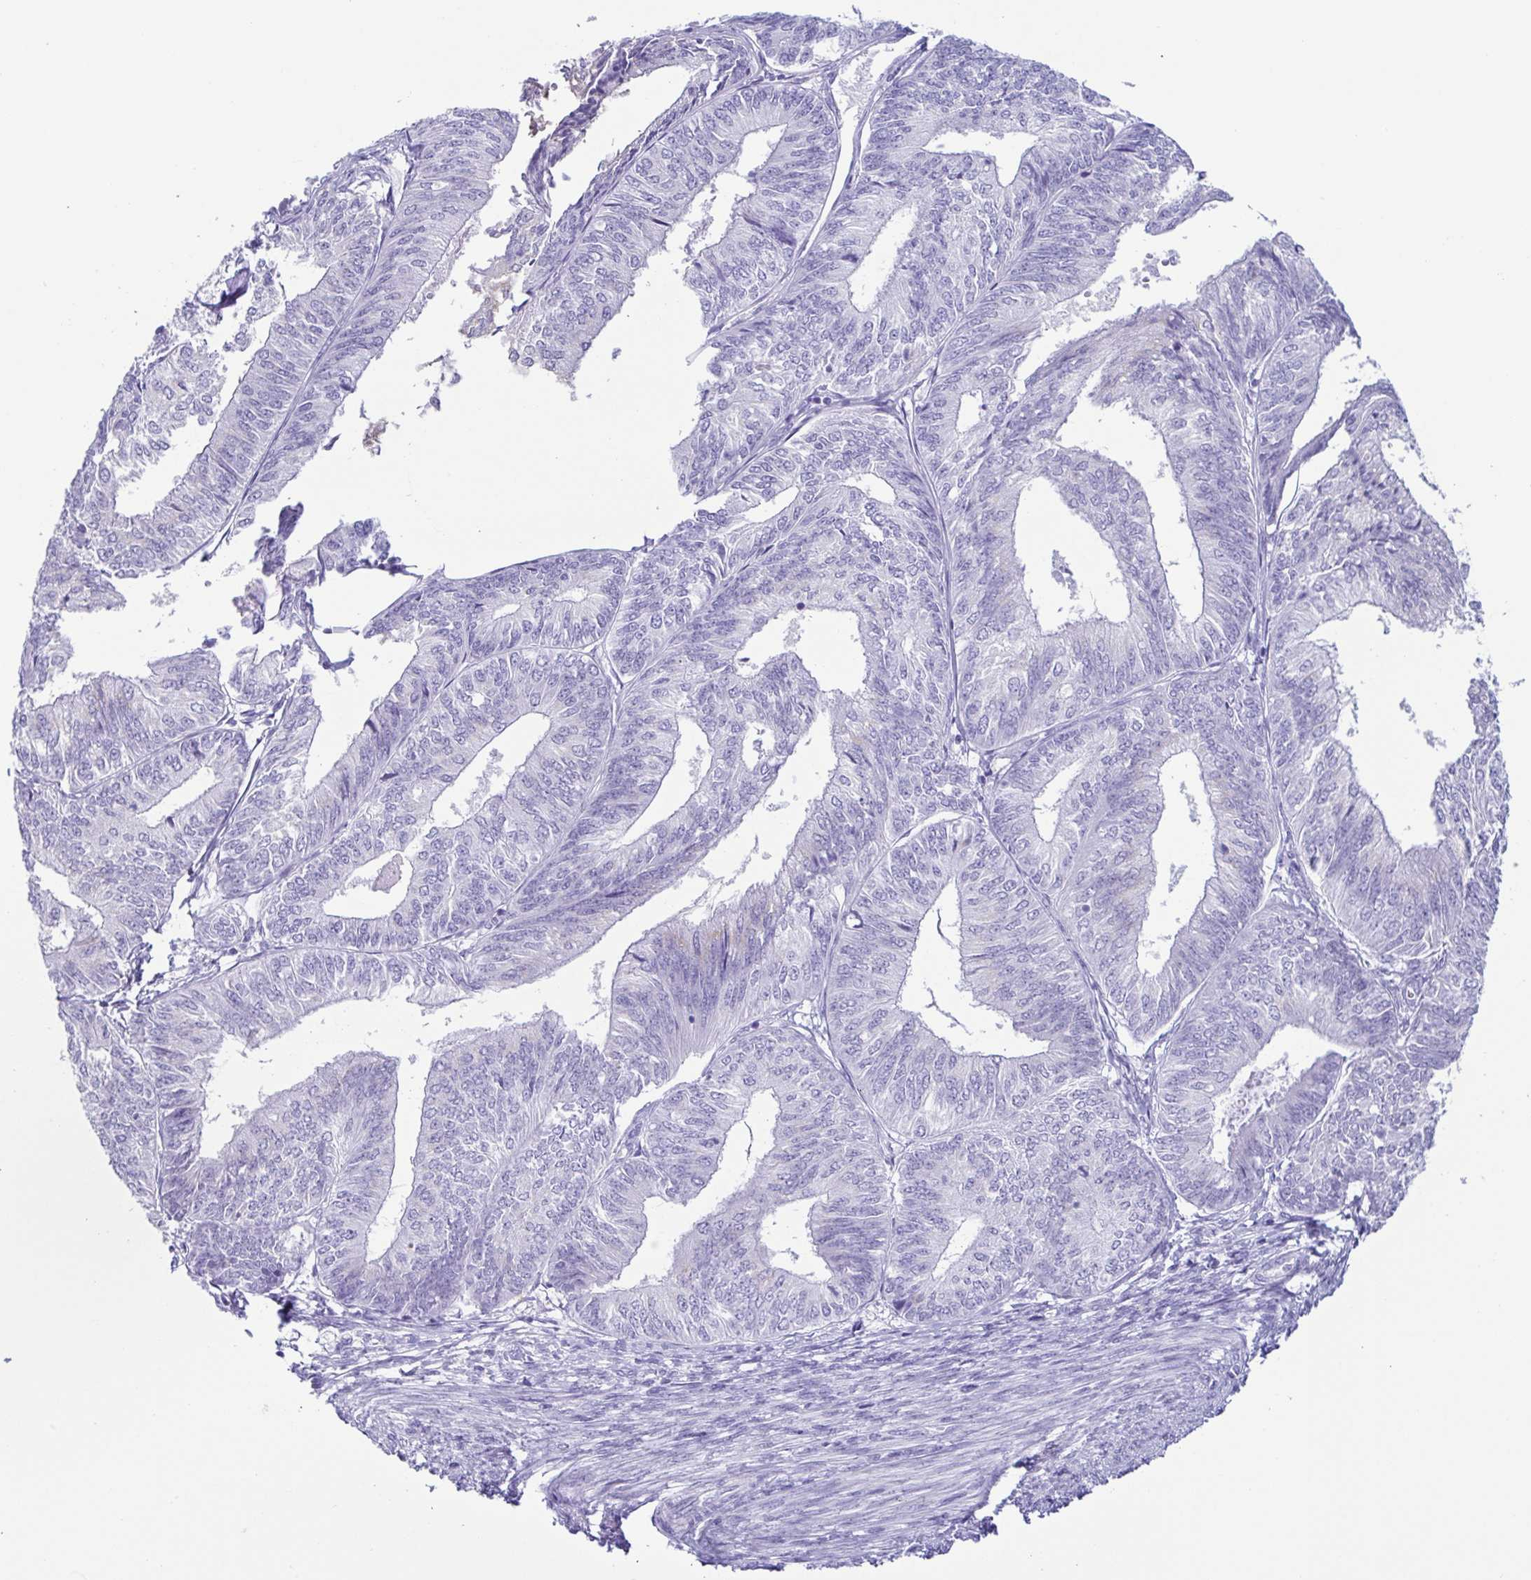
{"staining": {"intensity": "negative", "quantity": "none", "location": "none"}, "tissue": "endometrial cancer", "cell_type": "Tumor cells", "image_type": "cancer", "snomed": [{"axis": "morphology", "description": "Adenocarcinoma, NOS"}, {"axis": "topography", "description": "Endometrium"}], "caption": "IHC of endometrial adenocarcinoma demonstrates no expression in tumor cells.", "gene": "AZU1", "patient": {"sex": "female", "age": 58}}